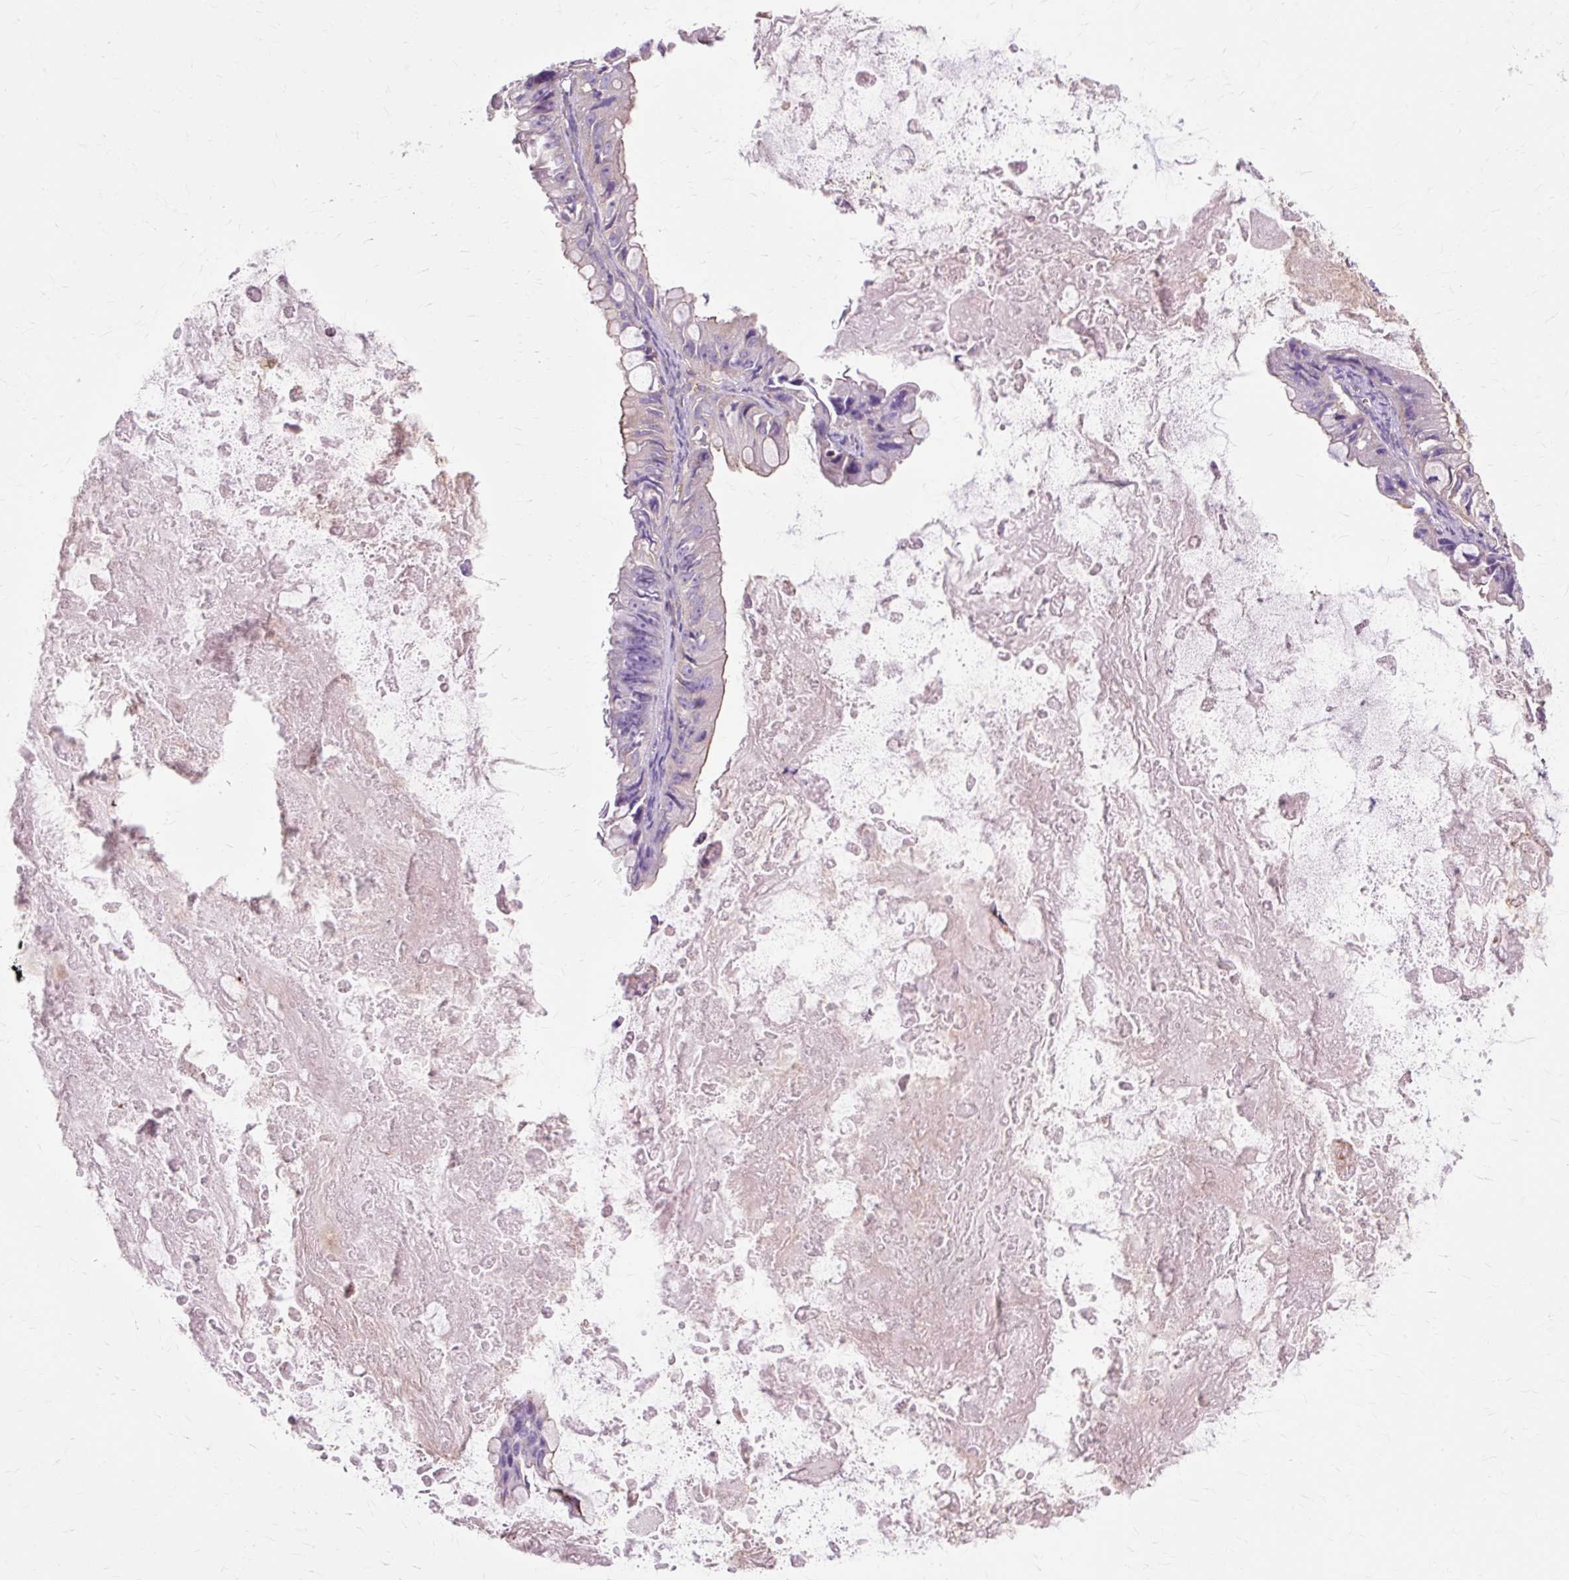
{"staining": {"intensity": "negative", "quantity": "none", "location": "none"}, "tissue": "ovarian cancer", "cell_type": "Tumor cells", "image_type": "cancer", "snomed": [{"axis": "morphology", "description": "Cystadenocarcinoma, mucinous, NOS"}, {"axis": "topography", "description": "Ovary"}], "caption": "Immunohistochemical staining of human ovarian mucinous cystadenocarcinoma reveals no significant expression in tumor cells.", "gene": "TBC1D2B", "patient": {"sex": "female", "age": 61}}